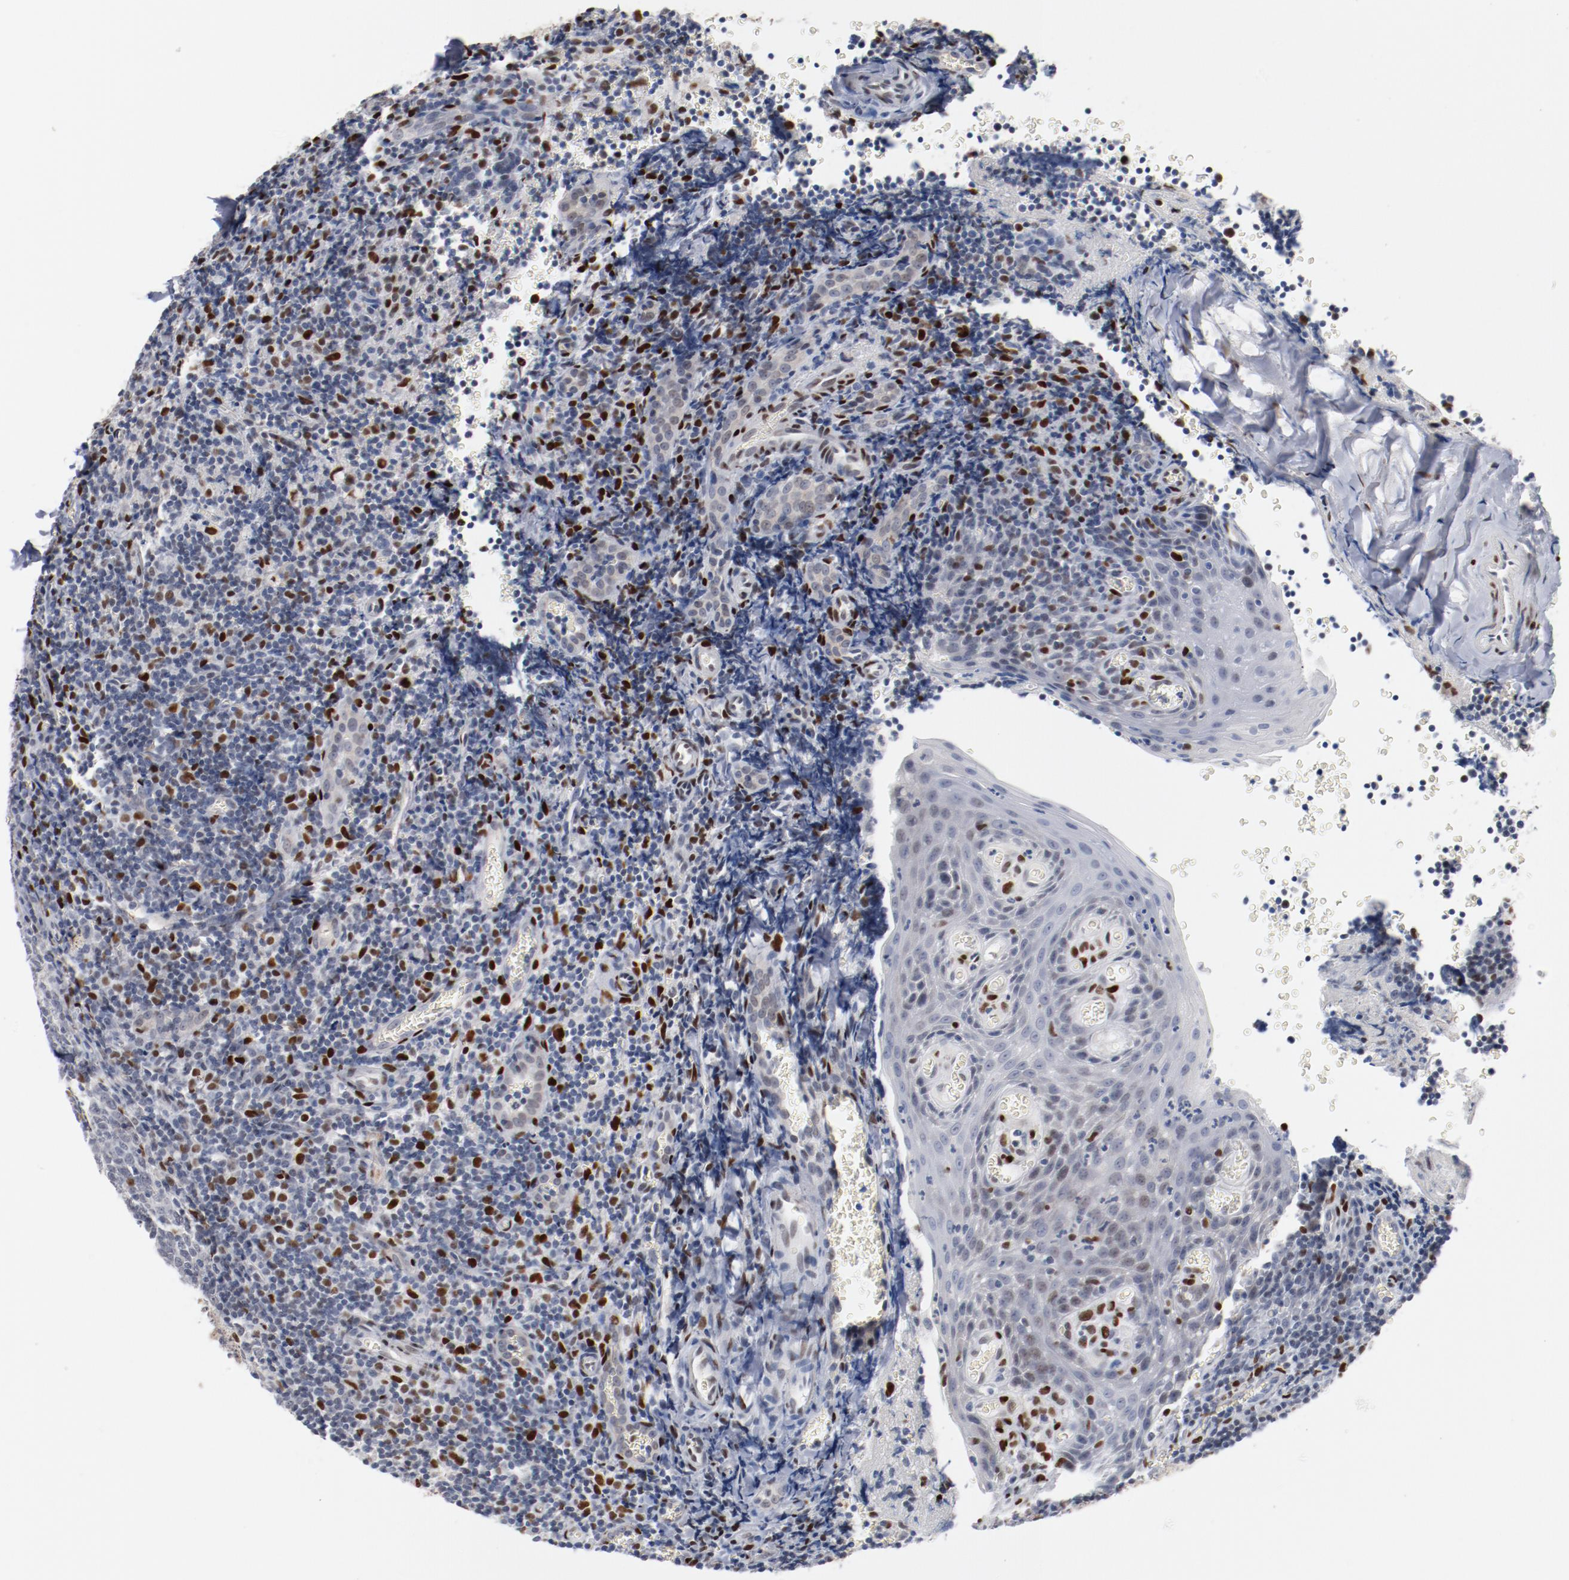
{"staining": {"intensity": "moderate", "quantity": "<25%", "location": "nuclear"}, "tissue": "tonsil", "cell_type": "Germinal center cells", "image_type": "normal", "snomed": [{"axis": "morphology", "description": "Normal tissue, NOS"}, {"axis": "topography", "description": "Tonsil"}], "caption": "Brown immunohistochemical staining in unremarkable human tonsil demonstrates moderate nuclear staining in approximately <25% of germinal center cells.", "gene": "ZEB2", "patient": {"sex": "male", "age": 20}}